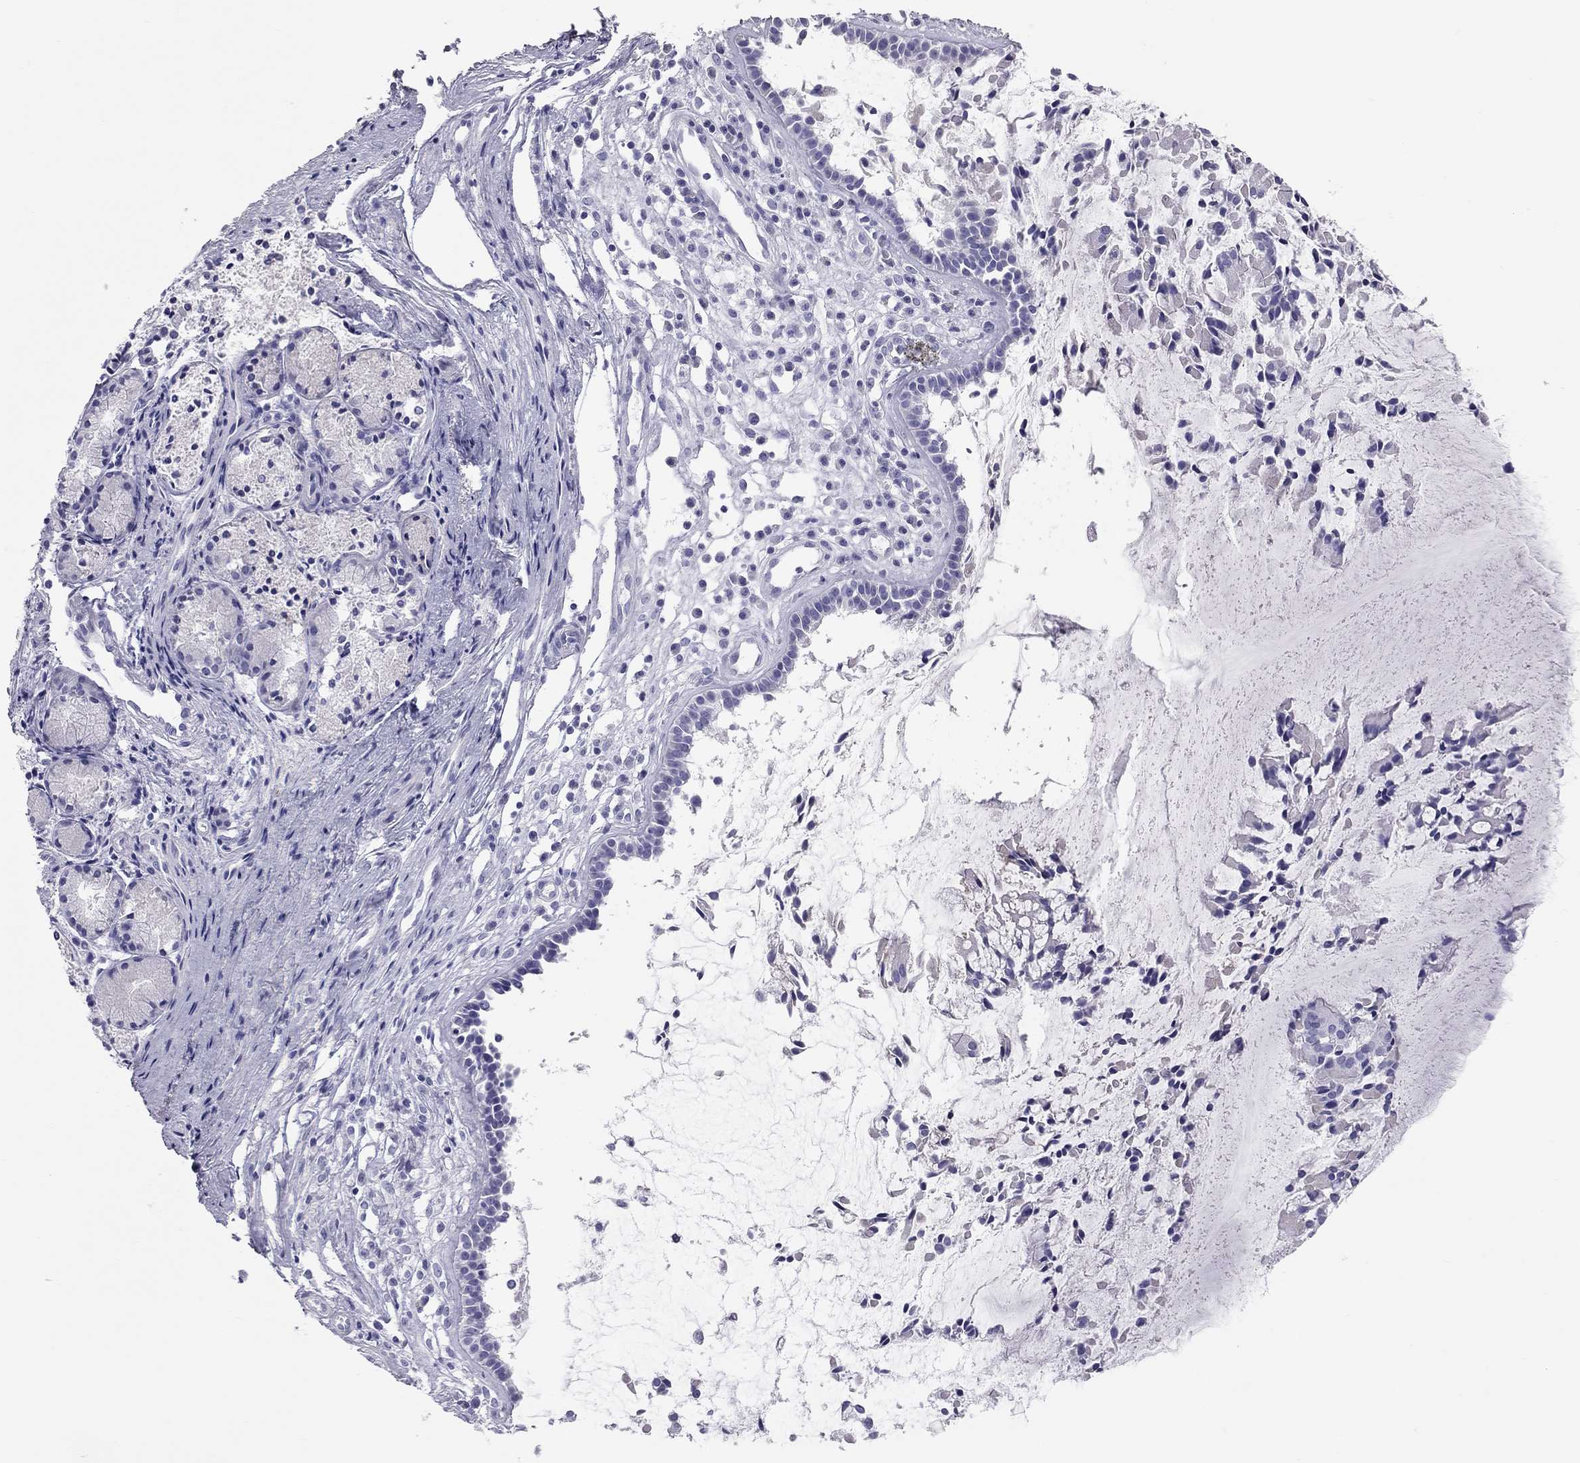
{"staining": {"intensity": "negative", "quantity": "none", "location": "none"}, "tissue": "nasopharynx", "cell_type": "Respiratory epithelial cells", "image_type": "normal", "snomed": [{"axis": "morphology", "description": "Normal tissue, NOS"}, {"axis": "topography", "description": "Nasopharynx"}], "caption": "A photomicrograph of nasopharynx stained for a protein exhibits no brown staining in respiratory epithelial cells.", "gene": "TRPM3", "patient": {"sex": "female", "age": 47}}